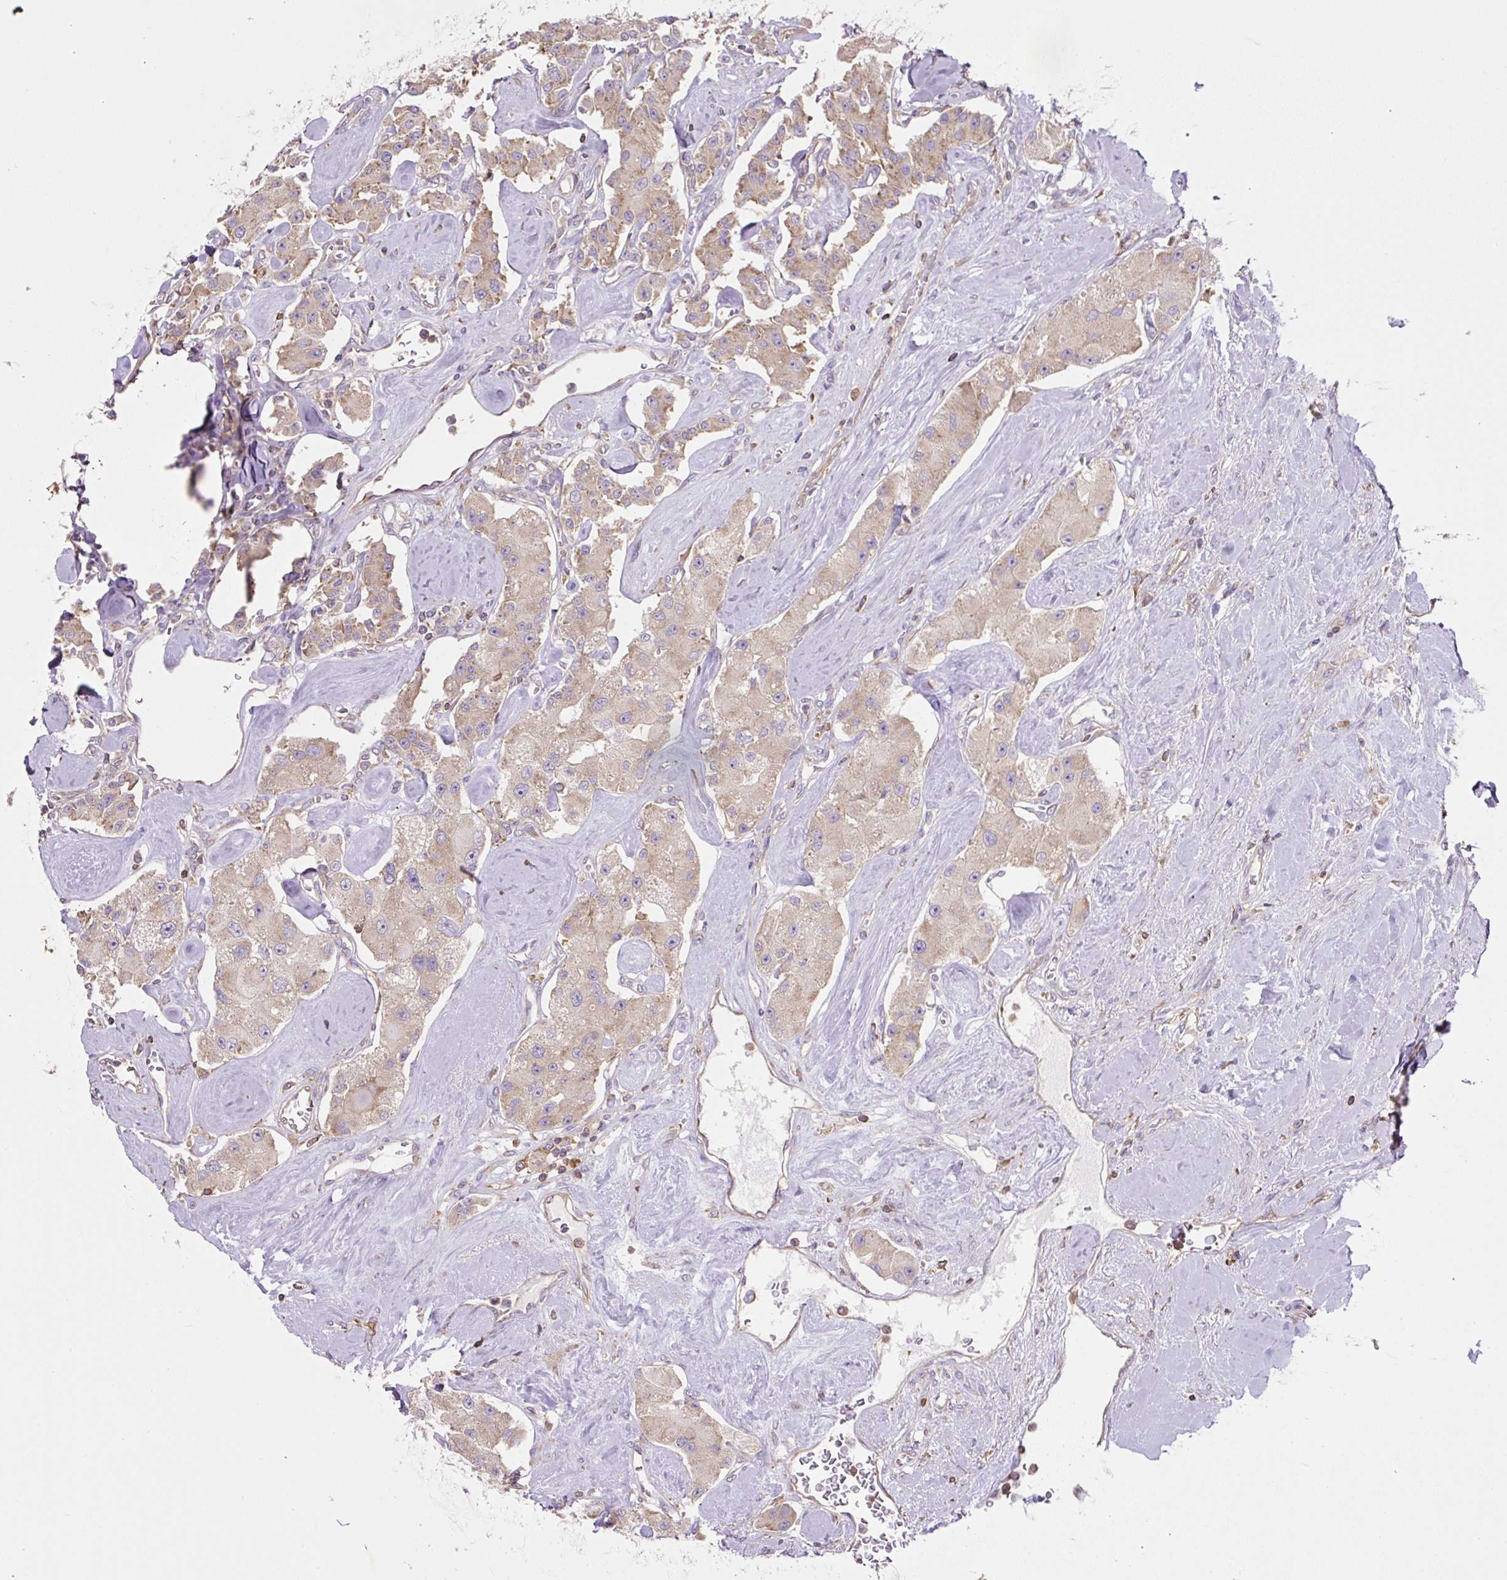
{"staining": {"intensity": "weak", "quantity": "25%-75%", "location": "cytoplasmic/membranous"}, "tissue": "carcinoid", "cell_type": "Tumor cells", "image_type": "cancer", "snomed": [{"axis": "morphology", "description": "Carcinoid, malignant, NOS"}, {"axis": "topography", "description": "Pancreas"}], "caption": "DAB (3,3'-diaminobenzidine) immunohistochemical staining of human carcinoid displays weak cytoplasmic/membranous protein staining in approximately 25%-75% of tumor cells. The protein of interest is shown in brown color, while the nuclei are stained blue.", "gene": "RPS23", "patient": {"sex": "male", "age": 41}}